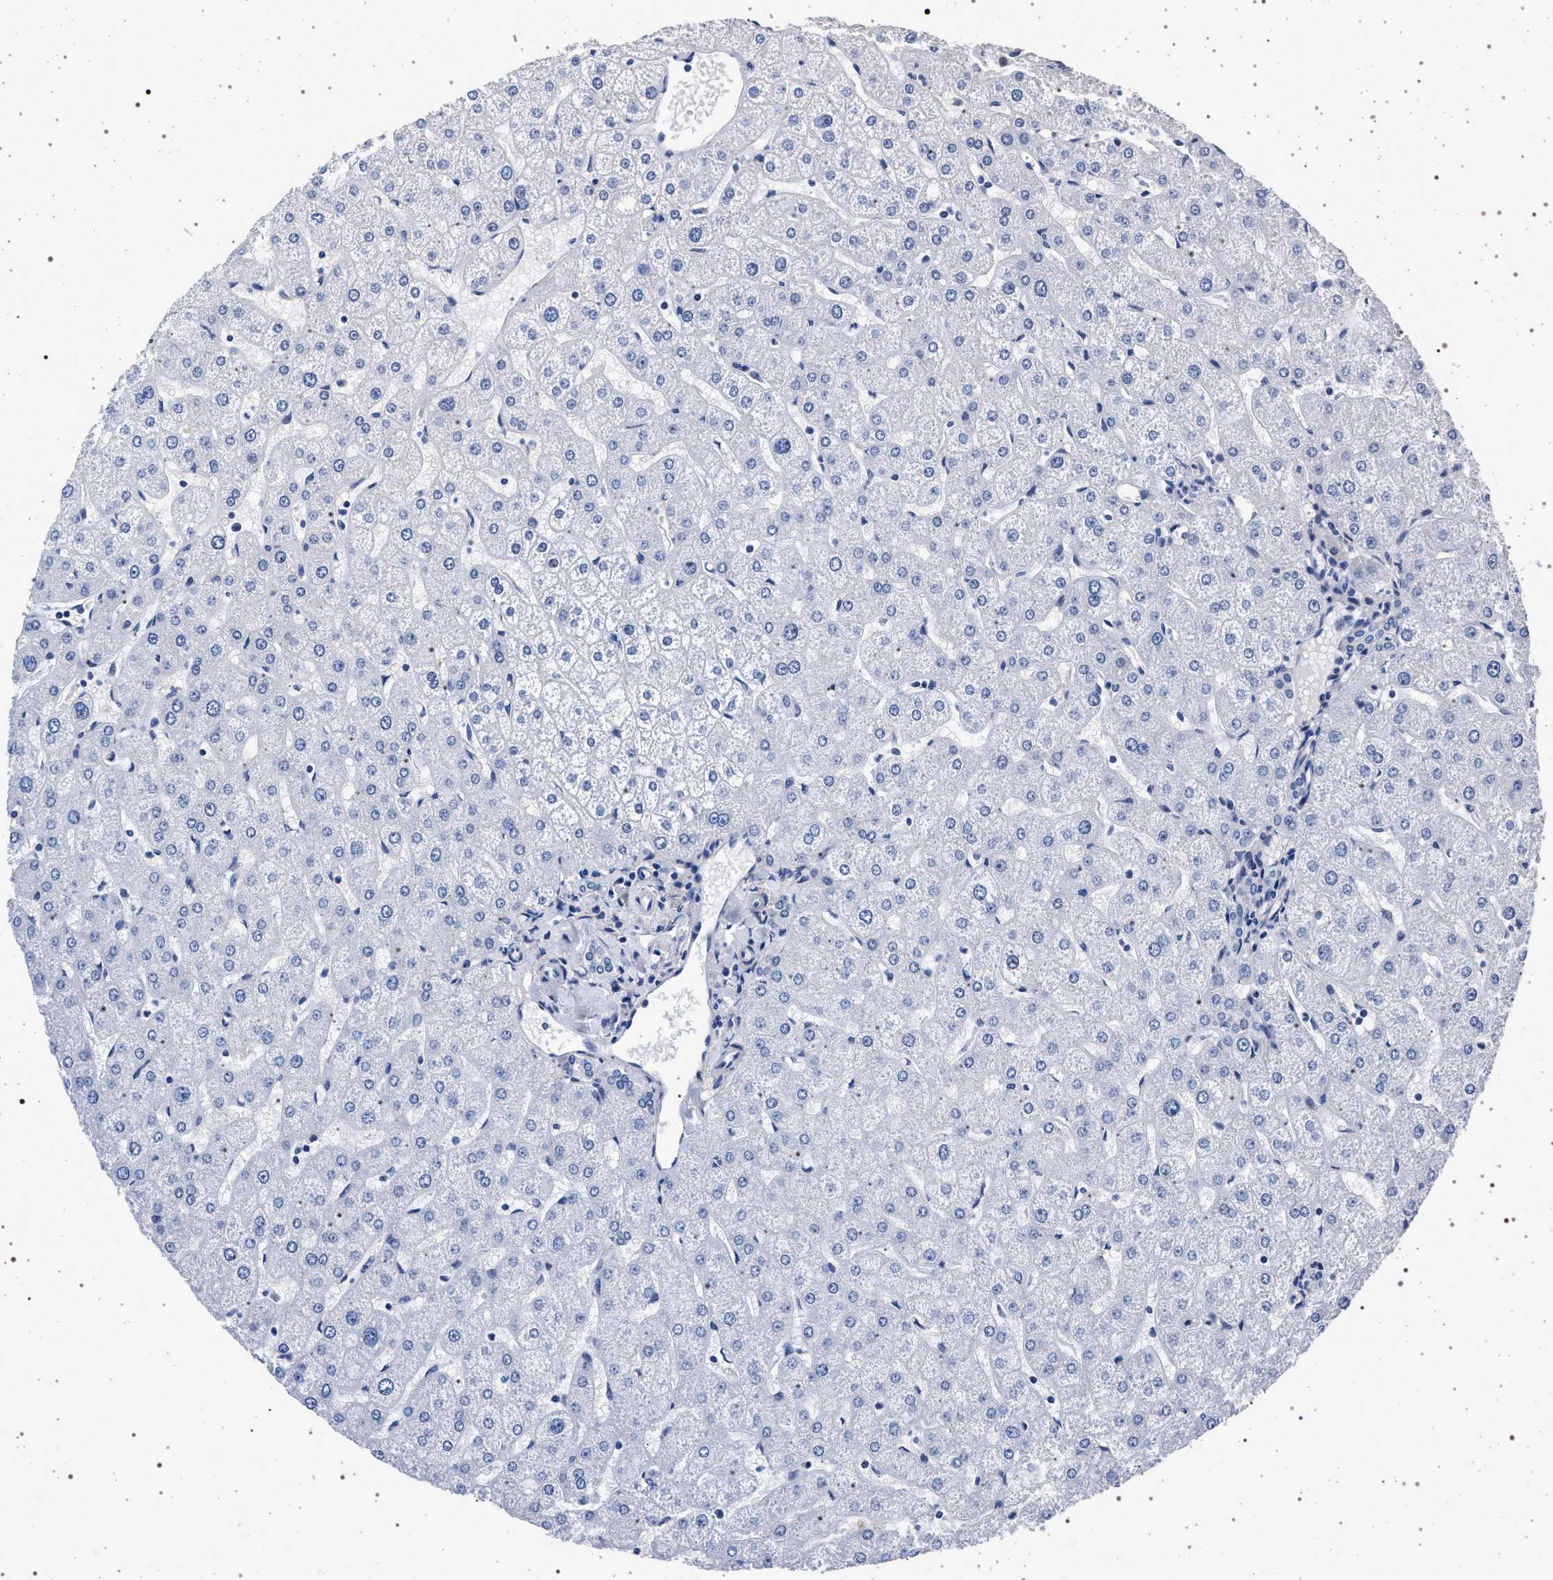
{"staining": {"intensity": "negative", "quantity": "none", "location": "none"}, "tissue": "liver", "cell_type": "Cholangiocytes", "image_type": "normal", "snomed": [{"axis": "morphology", "description": "Normal tissue, NOS"}, {"axis": "topography", "description": "Liver"}], "caption": "Cholangiocytes are negative for brown protein staining in benign liver. Brightfield microscopy of immunohistochemistry stained with DAB (brown) and hematoxylin (blue), captured at high magnification.", "gene": "SLC9A1", "patient": {"sex": "male", "age": 67}}